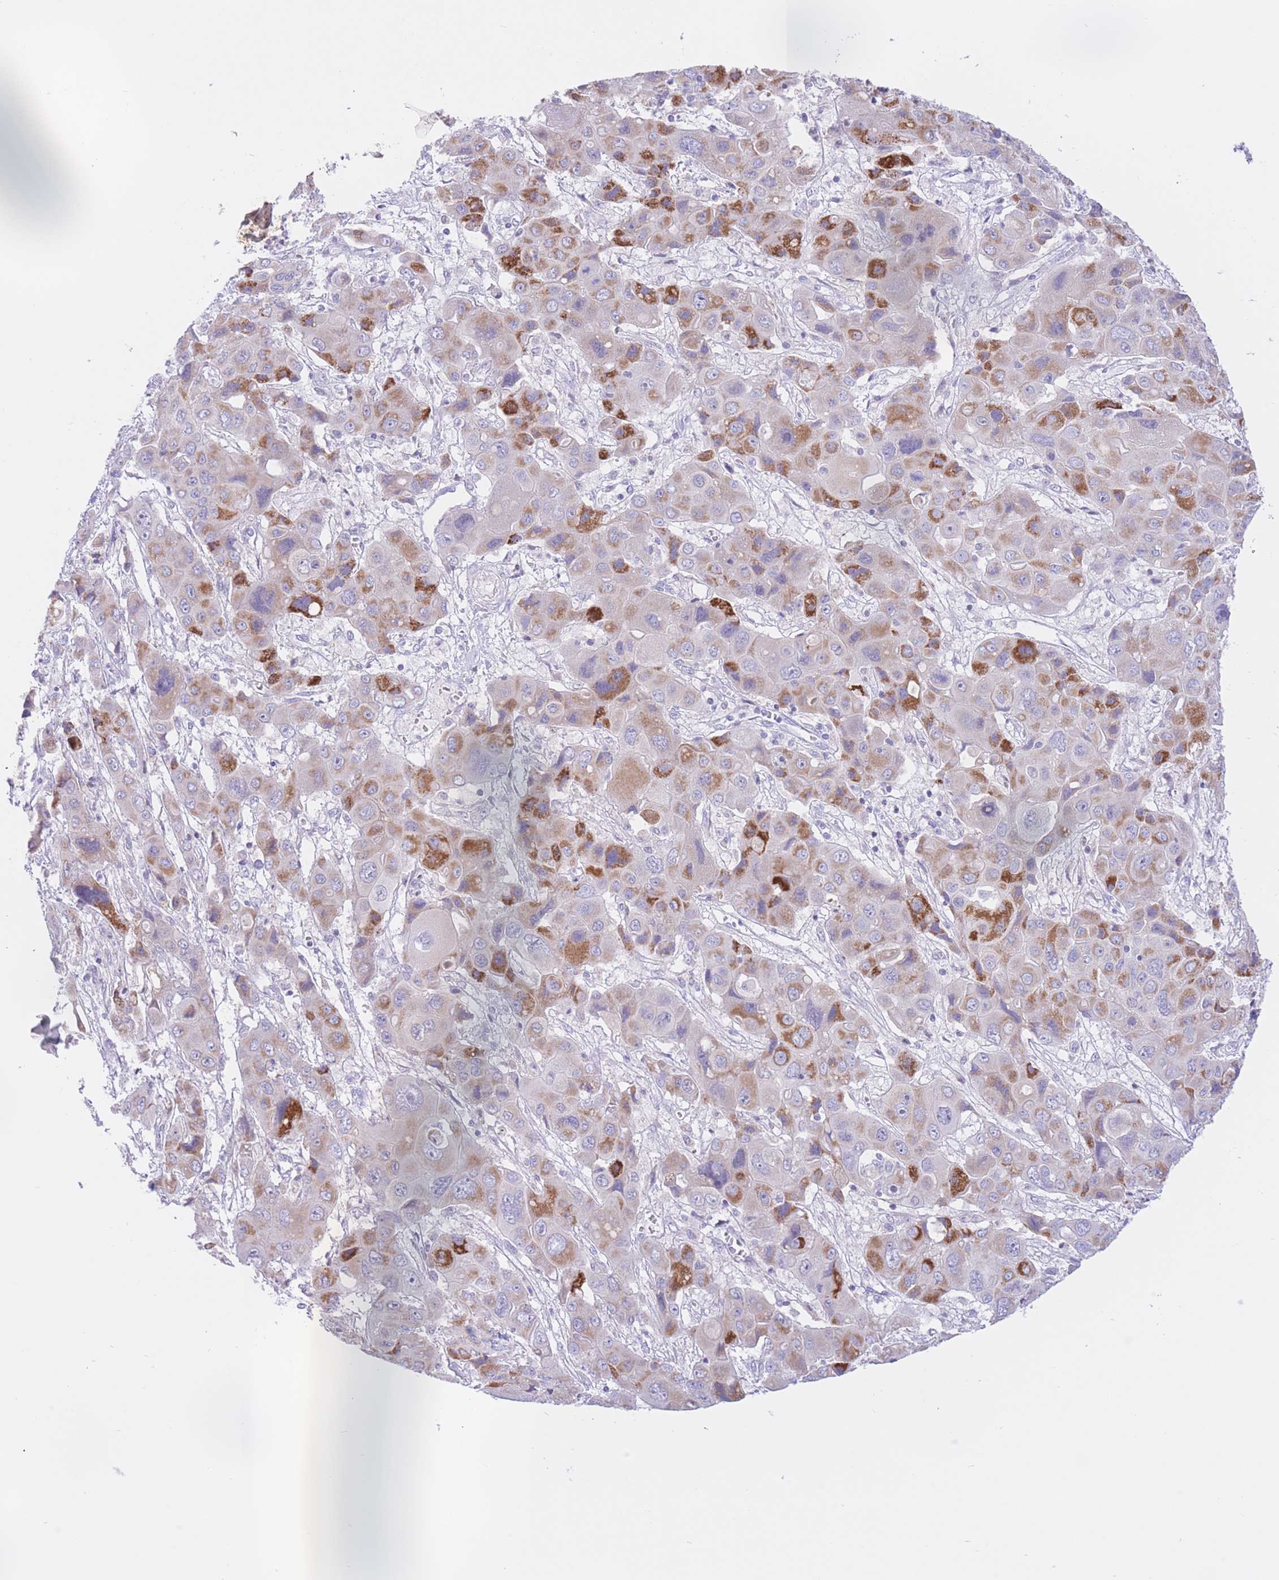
{"staining": {"intensity": "strong", "quantity": "<25%", "location": "cytoplasmic/membranous"}, "tissue": "liver cancer", "cell_type": "Tumor cells", "image_type": "cancer", "snomed": [{"axis": "morphology", "description": "Cholangiocarcinoma"}, {"axis": "topography", "description": "Liver"}], "caption": "Immunohistochemistry histopathology image of neoplastic tissue: human liver cancer stained using immunohistochemistry exhibits medium levels of strong protein expression localized specifically in the cytoplasmic/membranous of tumor cells, appearing as a cytoplasmic/membranous brown color.", "gene": "RPL39L", "patient": {"sex": "male", "age": 67}}